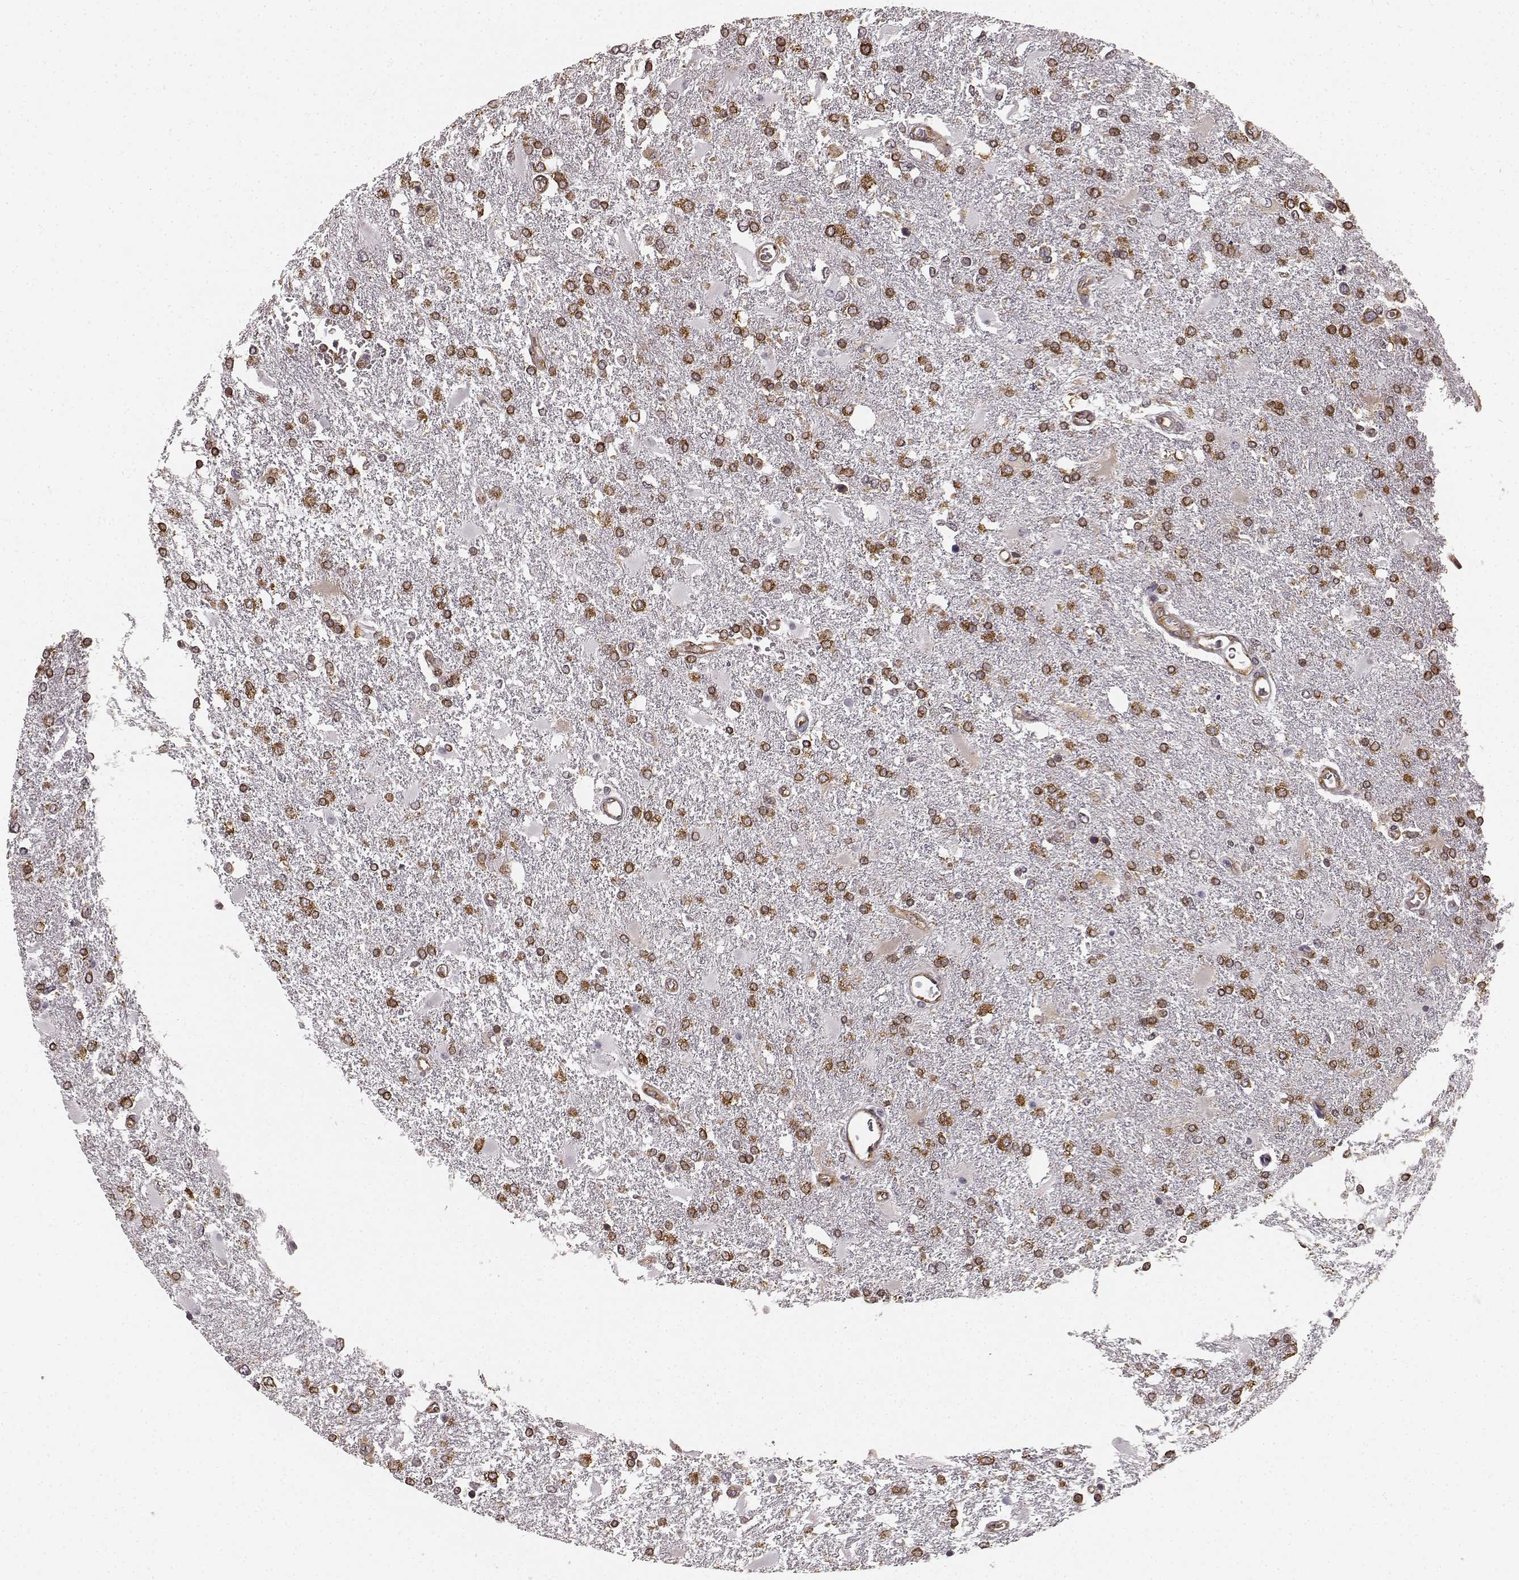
{"staining": {"intensity": "strong", "quantity": ">75%", "location": "cytoplasmic/membranous"}, "tissue": "glioma", "cell_type": "Tumor cells", "image_type": "cancer", "snomed": [{"axis": "morphology", "description": "Glioma, malignant, High grade"}, {"axis": "topography", "description": "Cerebral cortex"}], "caption": "DAB (3,3'-diaminobenzidine) immunohistochemical staining of high-grade glioma (malignant) exhibits strong cytoplasmic/membranous protein expression in approximately >75% of tumor cells.", "gene": "TMEM14A", "patient": {"sex": "male", "age": 79}}